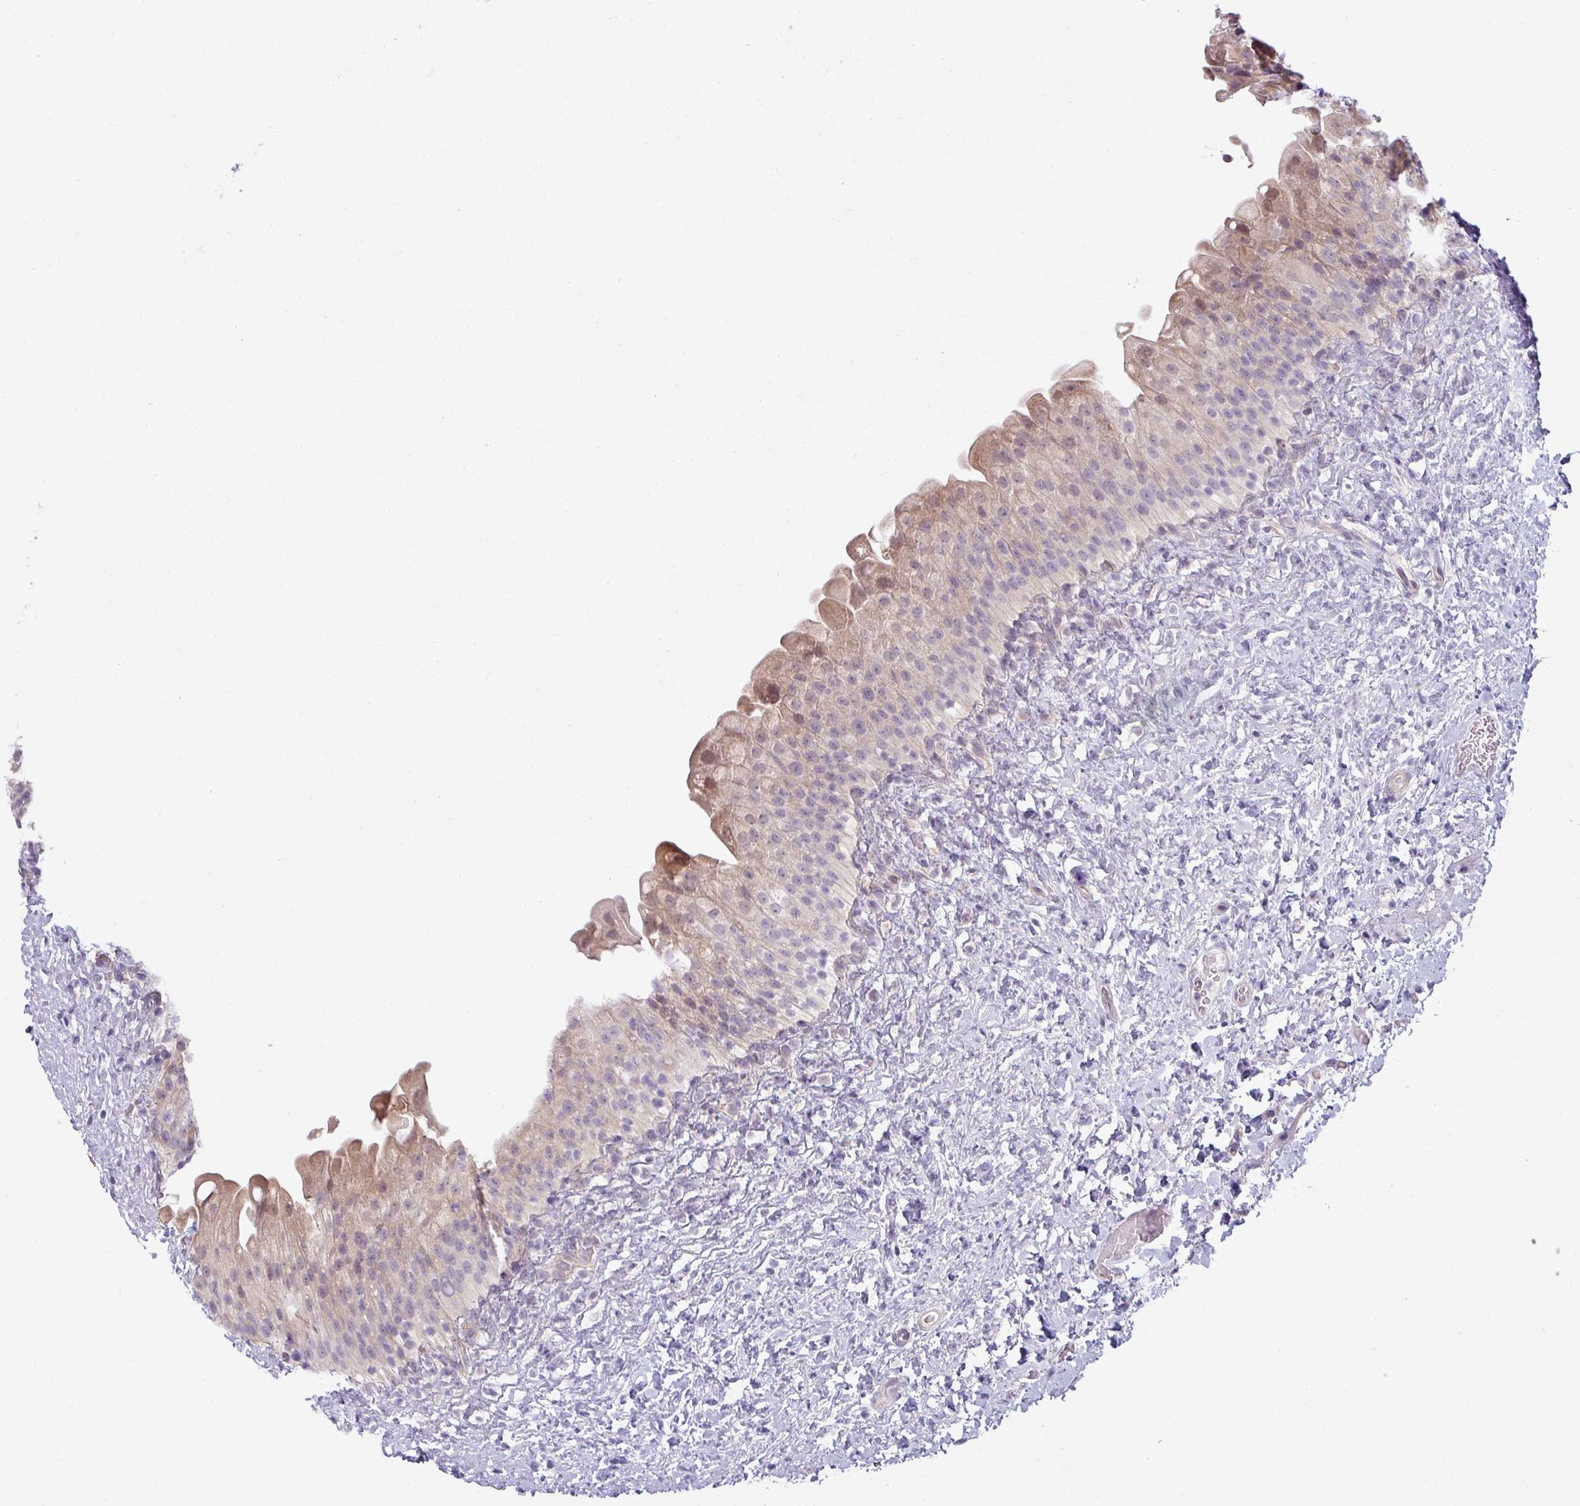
{"staining": {"intensity": "moderate", "quantity": "25%-75%", "location": "cytoplasmic/membranous,nuclear"}, "tissue": "urinary bladder", "cell_type": "Urothelial cells", "image_type": "normal", "snomed": [{"axis": "morphology", "description": "Normal tissue, NOS"}, {"axis": "topography", "description": "Urinary bladder"}], "caption": "Immunohistochemistry (IHC) of unremarkable human urinary bladder demonstrates medium levels of moderate cytoplasmic/membranous,nuclear staining in approximately 25%-75% of urothelial cells. The staining is performed using DAB (3,3'-diaminobenzidine) brown chromogen to label protein expression. The nuclei are counter-stained blue using hematoxylin.", "gene": "CCDC144A", "patient": {"sex": "female", "age": 27}}